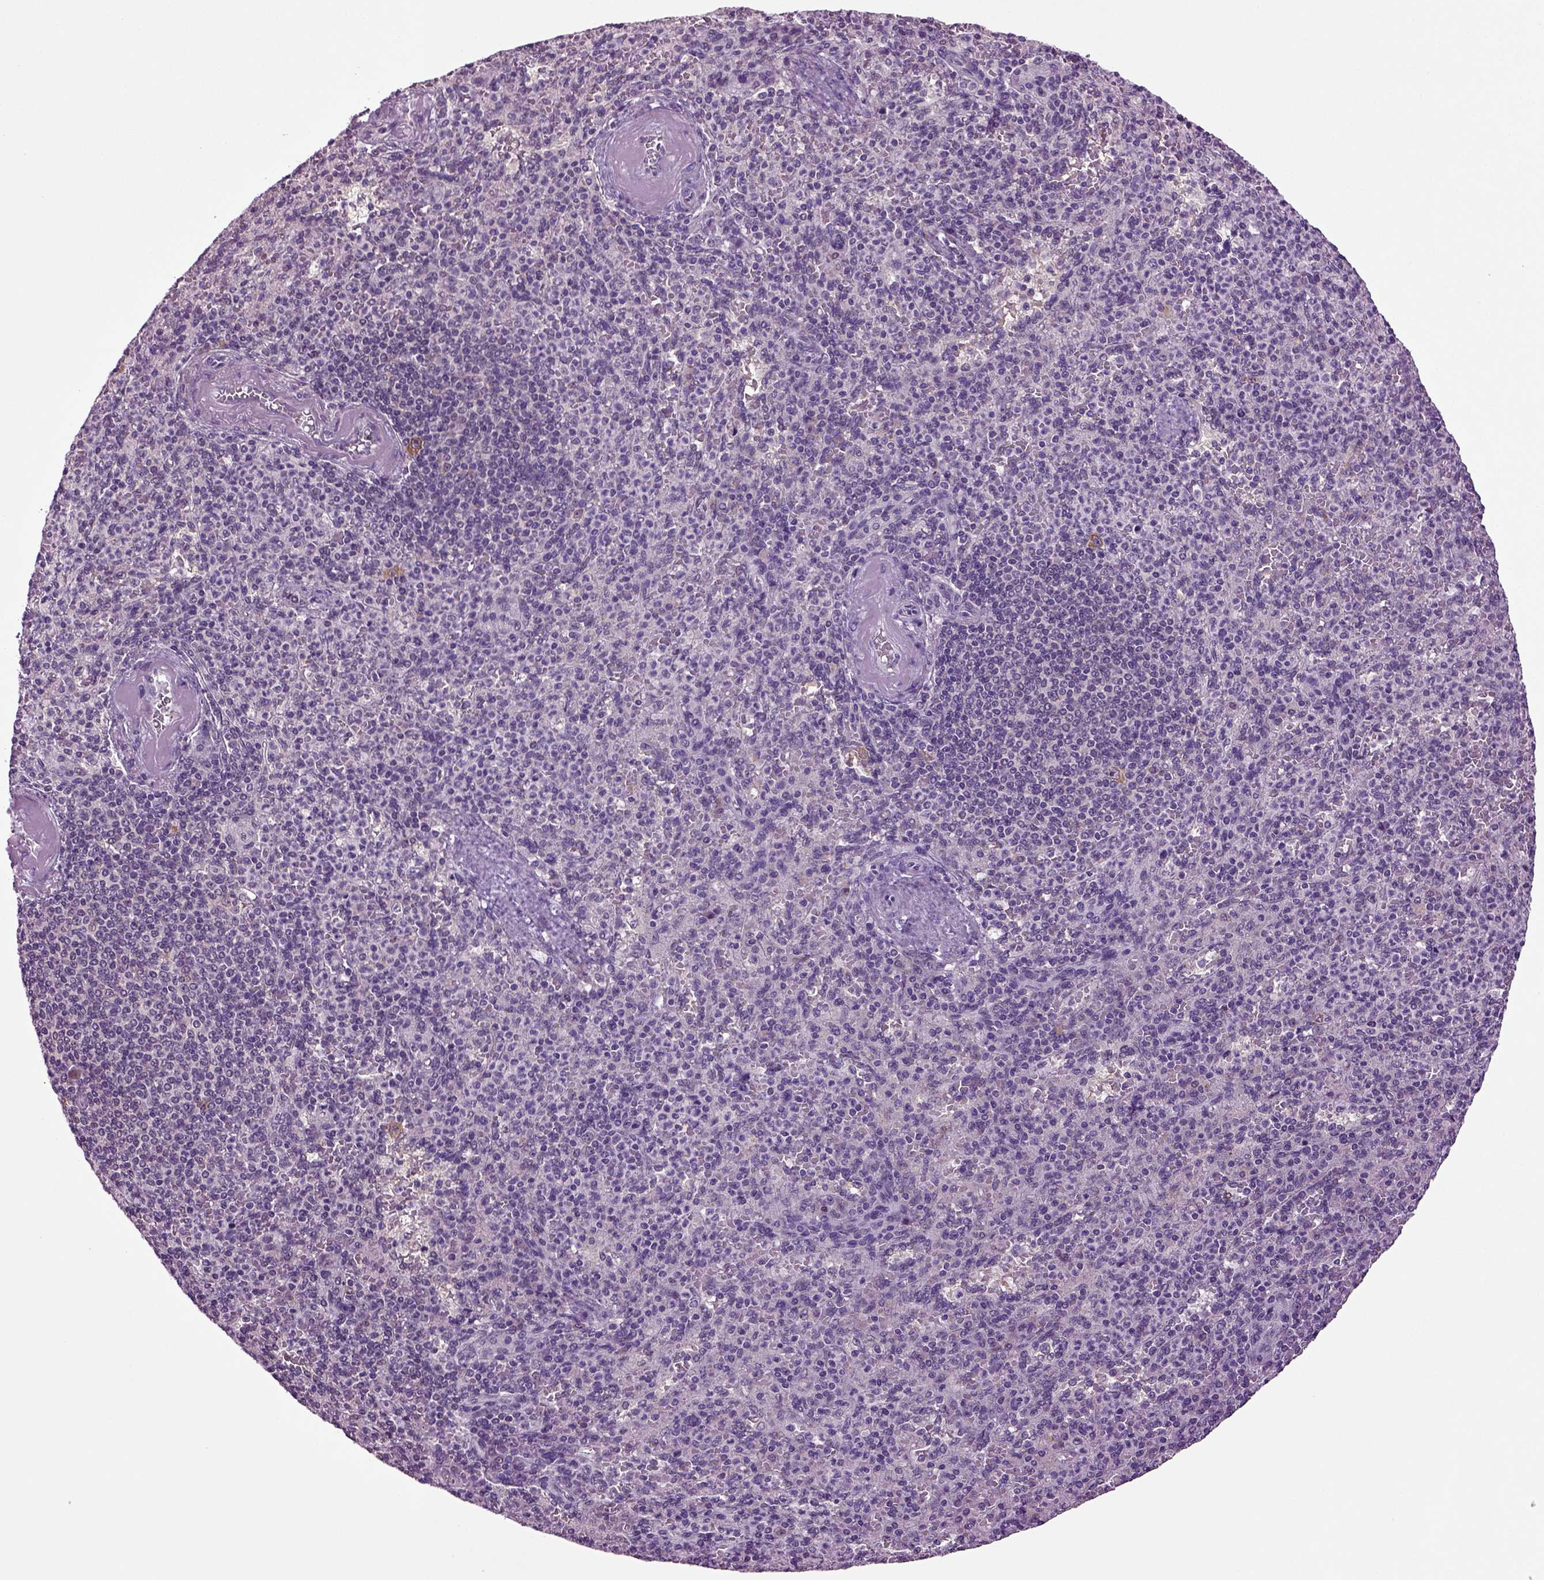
{"staining": {"intensity": "negative", "quantity": "none", "location": "none"}, "tissue": "spleen", "cell_type": "Cells in red pulp", "image_type": "normal", "snomed": [{"axis": "morphology", "description": "Normal tissue, NOS"}, {"axis": "topography", "description": "Spleen"}], "caption": "DAB (3,3'-diaminobenzidine) immunohistochemical staining of normal spleen displays no significant expression in cells in red pulp. (Stains: DAB immunohistochemistry (IHC) with hematoxylin counter stain, Microscopy: brightfield microscopy at high magnification).", "gene": "PLCH2", "patient": {"sex": "female", "age": 74}}